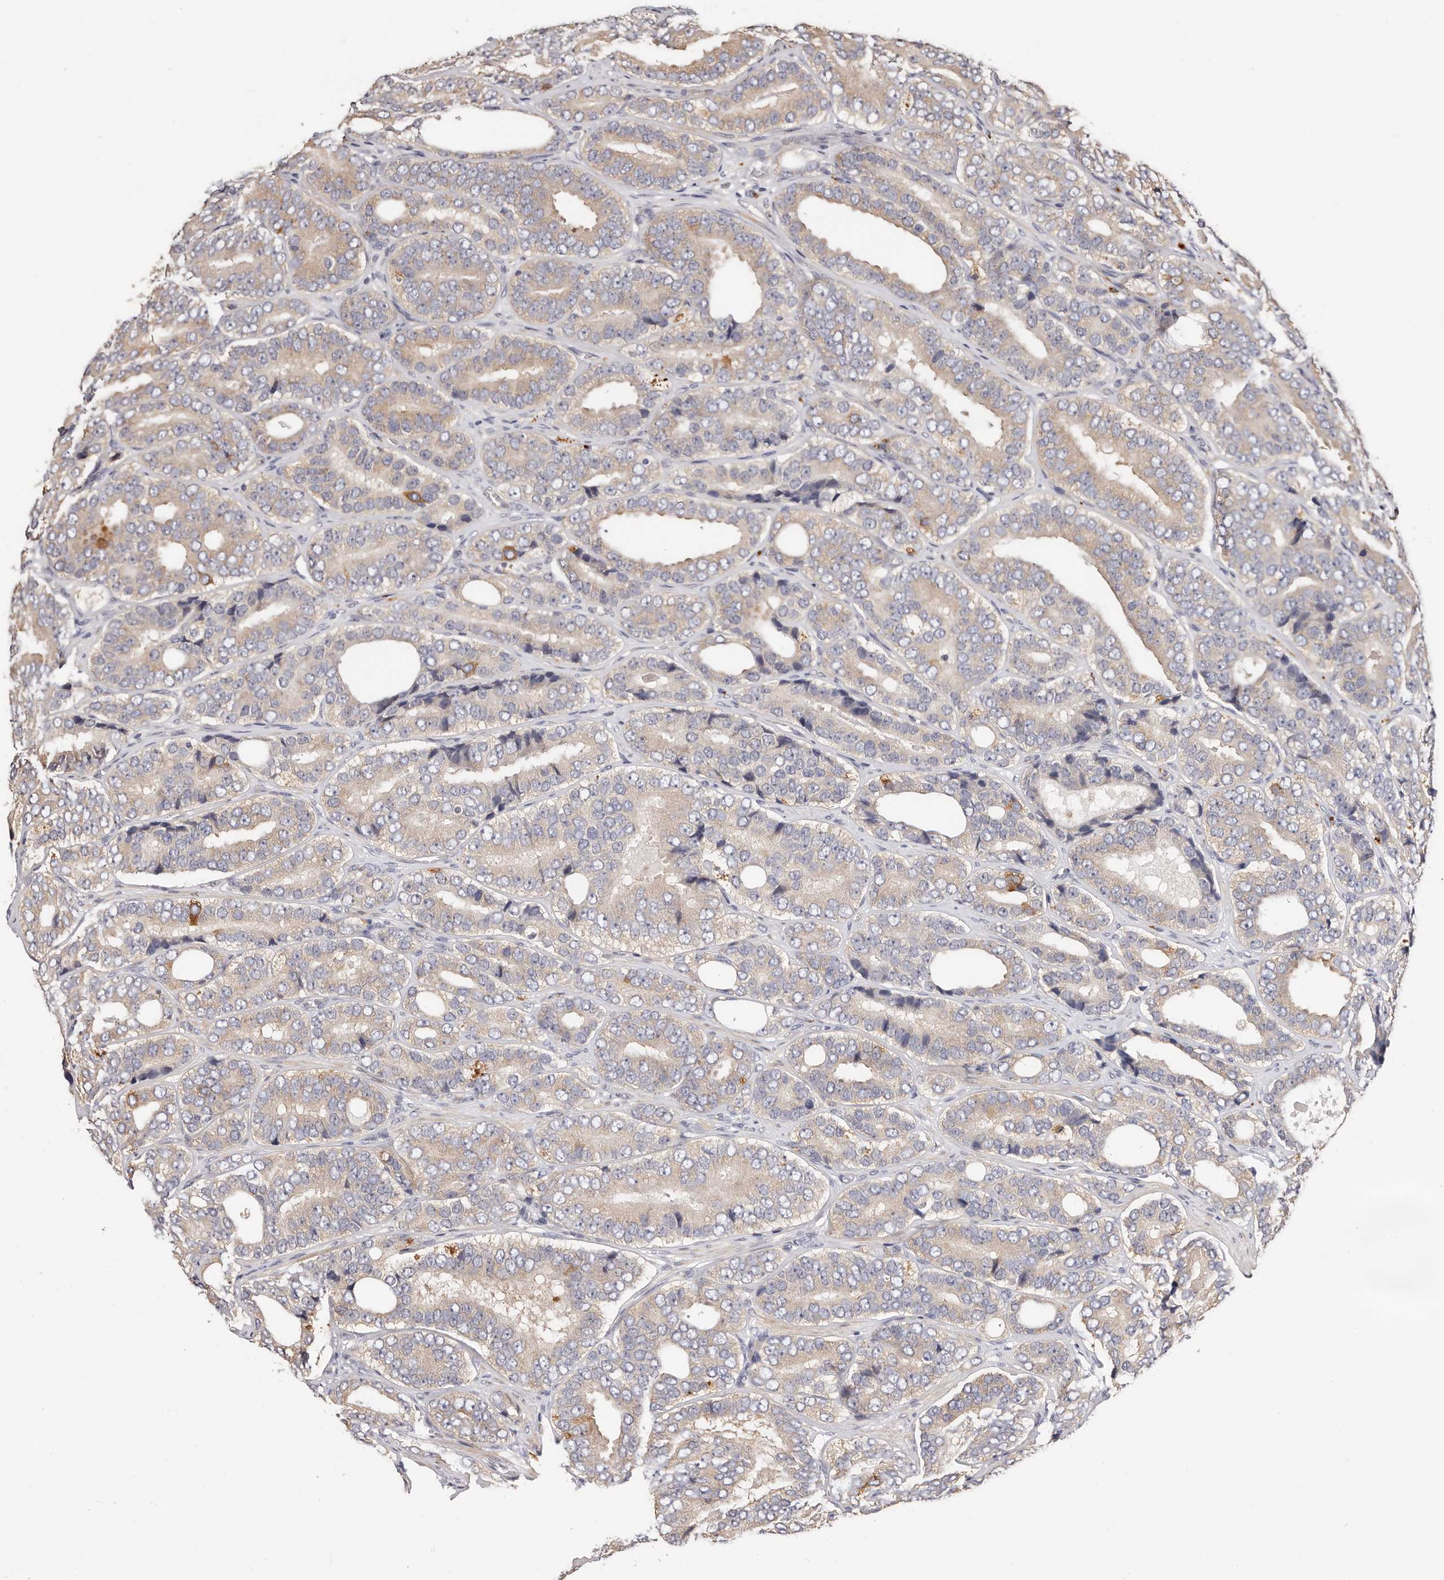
{"staining": {"intensity": "weak", "quantity": "25%-75%", "location": "cytoplasmic/membranous"}, "tissue": "prostate cancer", "cell_type": "Tumor cells", "image_type": "cancer", "snomed": [{"axis": "morphology", "description": "Adenocarcinoma, High grade"}, {"axis": "topography", "description": "Prostate"}], "caption": "Immunohistochemistry (IHC) image of human high-grade adenocarcinoma (prostate) stained for a protein (brown), which demonstrates low levels of weak cytoplasmic/membranous staining in about 25%-75% of tumor cells.", "gene": "USP33", "patient": {"sex": "male", "age": 56}}